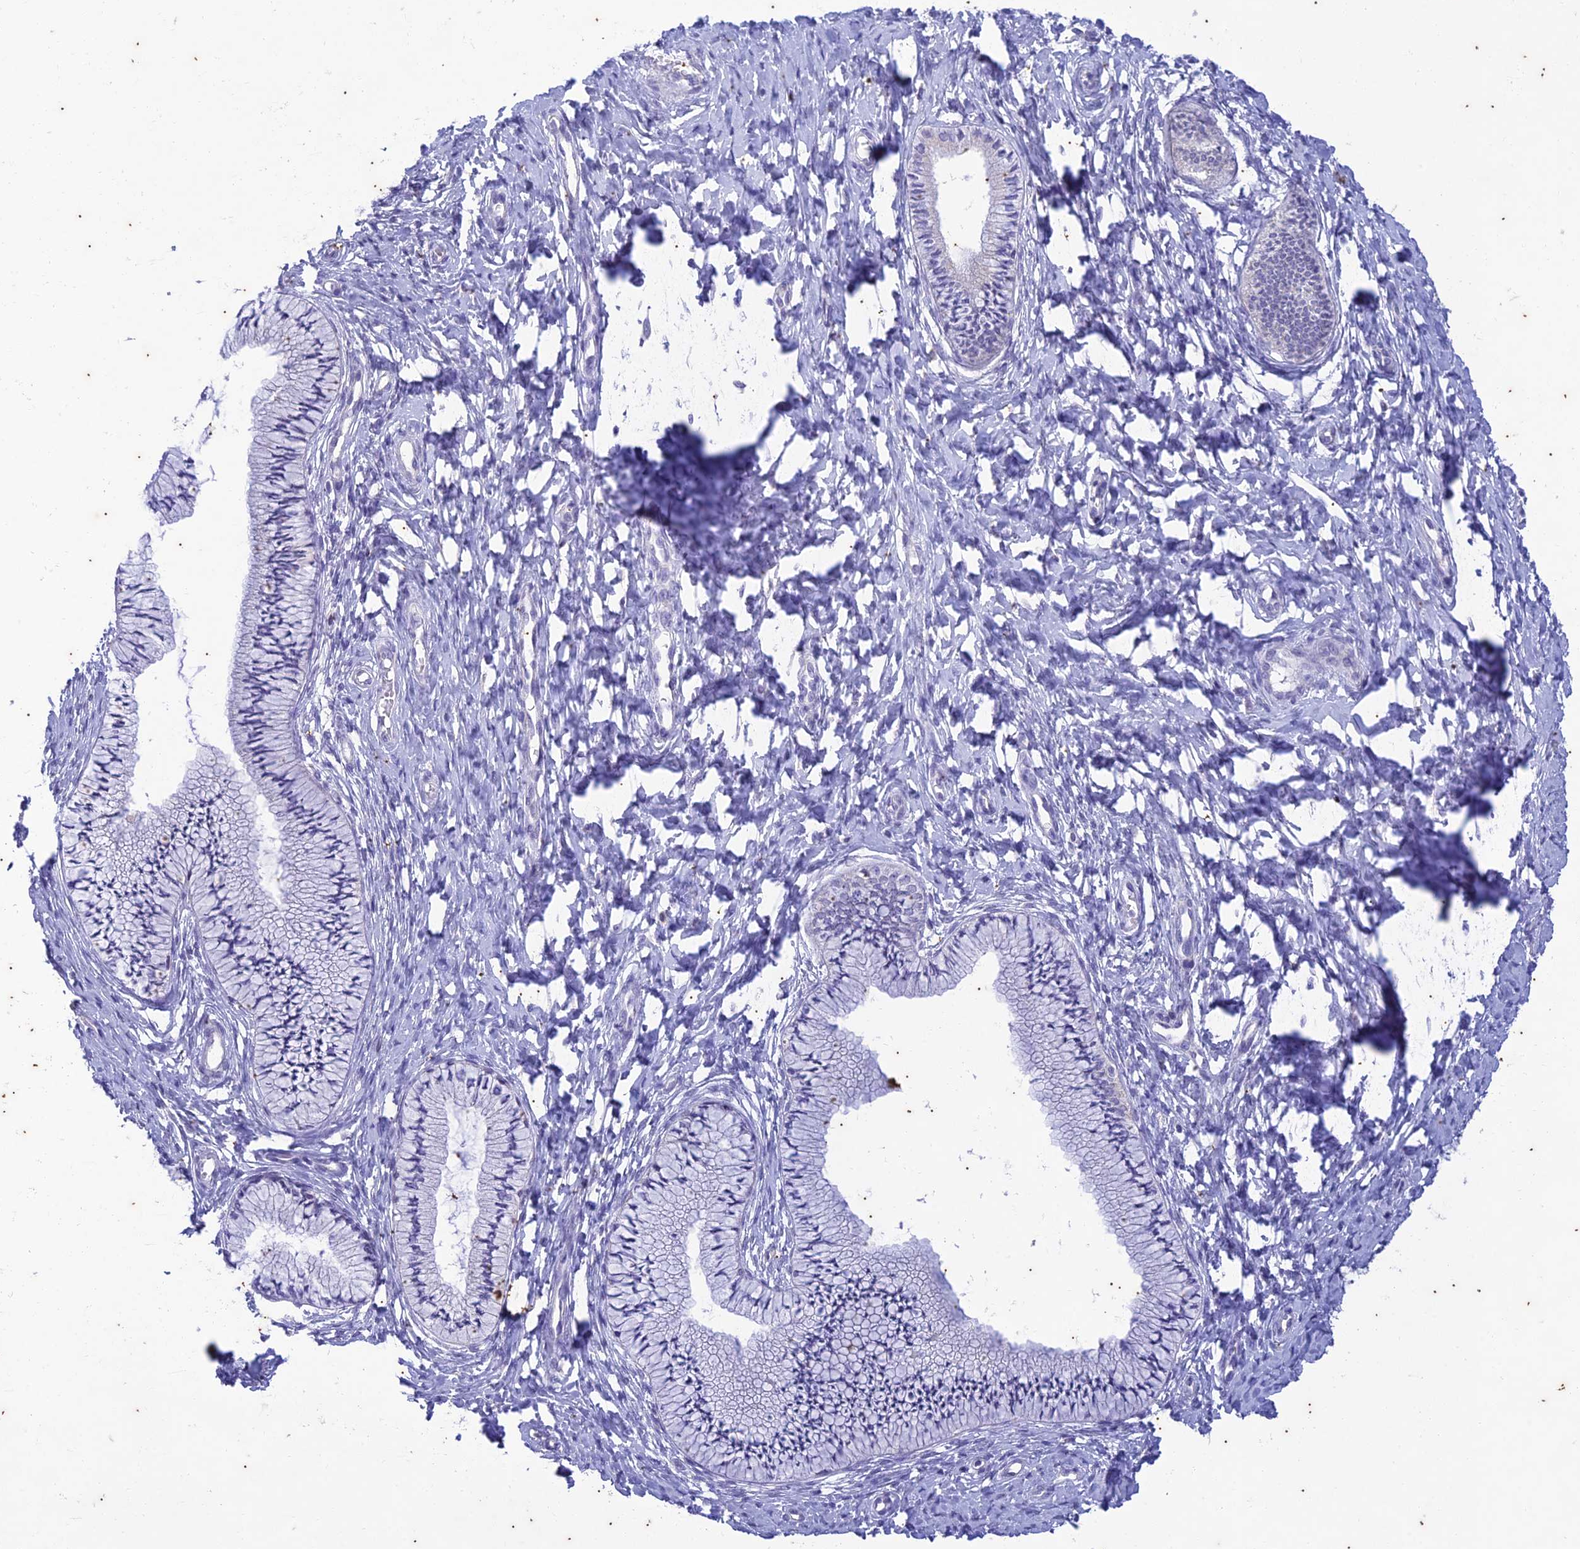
{"staining": {"intensity": "negative", "quantity": "none", "location": "none"}, "tissue": "cervix", "cell_type": "Glandular cells", "image_type": "normal", "snomed": [{"axis": "morphology", "description": "Normal tissue, NOS"}, {"axis": "topography", "description": "Cervix"}], "caption": "A histopathology image of cervix stained for a protein demonstrates no brown staining in glandular cells. Brightfield microscopy of immunohistochemistry stained with DAB (3,3'-diaminobenzidine) (brown) and hematoxylin (blue), captured at high magnification.", "gene": "TMEM40", "patient": {"sex": "female", "age": 36}}